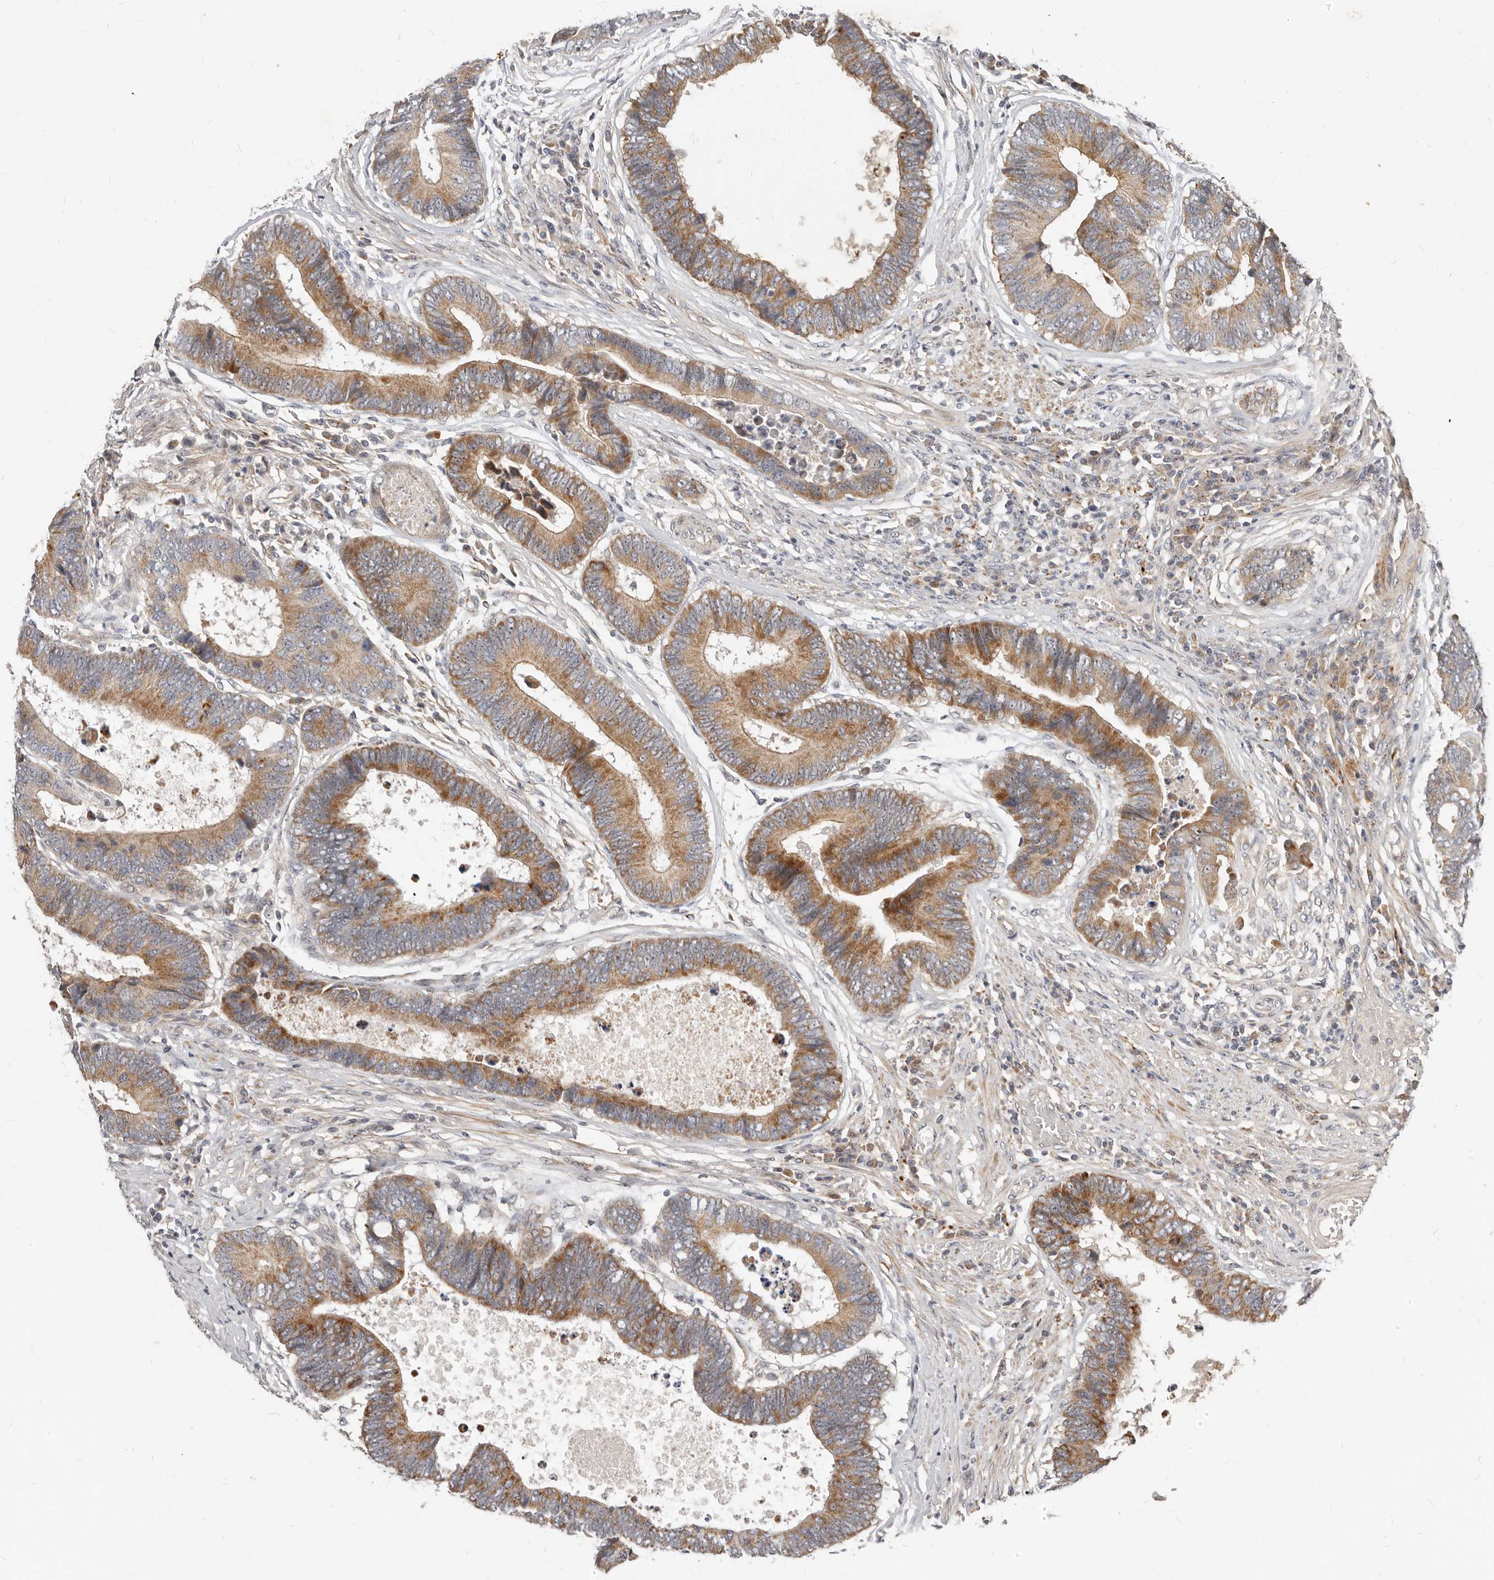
{"staining": {"intensity": "moderate", "quantity": ">75%", "location": "cytoplasmic/membranous"}, "tissue": "colorectal cancer", "cell_type": "Tumor cells", "image_type": "cancer", "snomed": [{"axis": "morphology", "description": "Adenocarcinoma, NOS"}, {"axis": "topography", "description": "Rectum"}], "caption": "Immunohistochemistry (DAB) staining of human adenocarcinoma (colorectal) reveals moderate cytoplasmic/membranous protein expression in approximately >75% of tumor cells.", "gene": "MICALL2", "patient": {"sex": "male", "age": 84}}